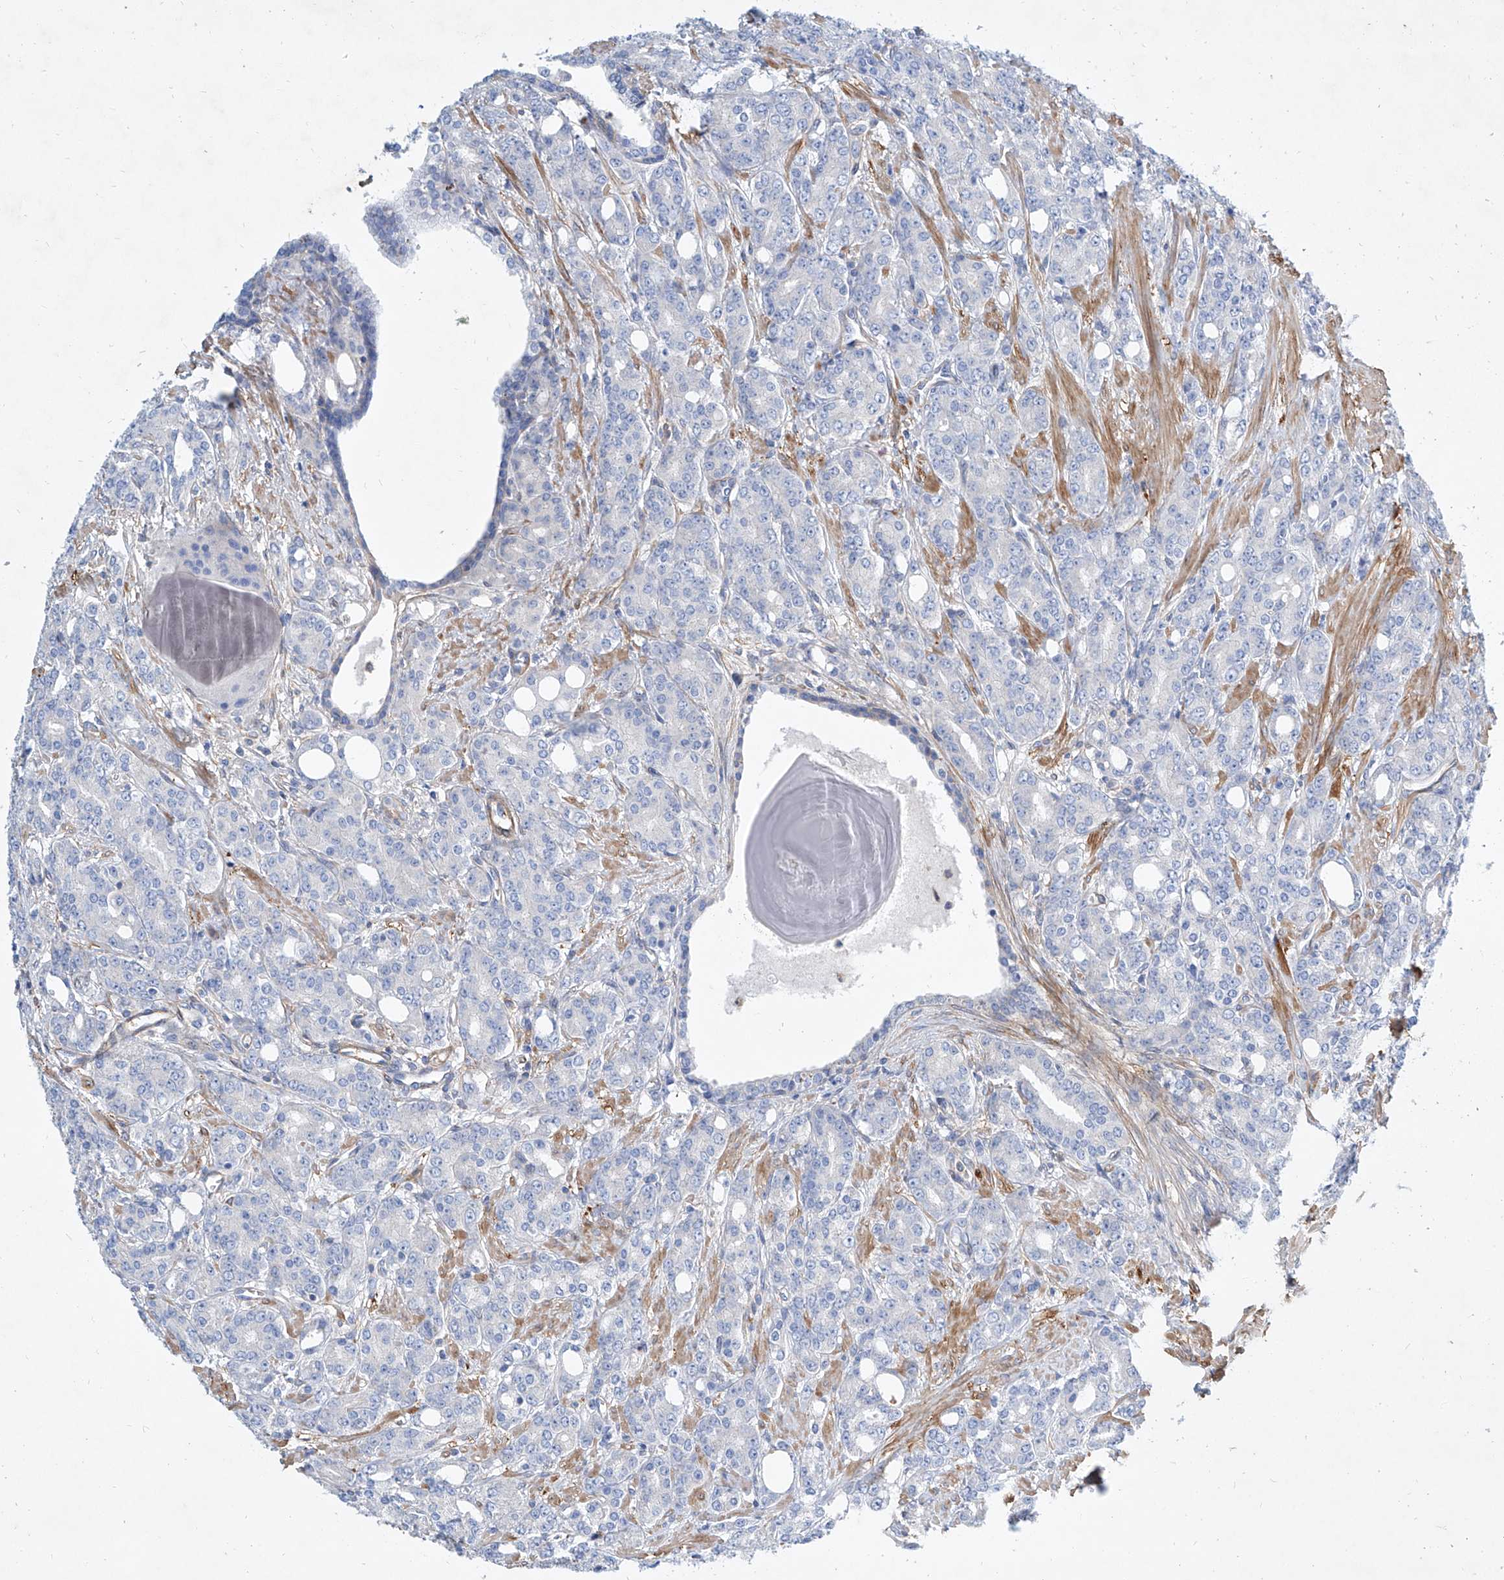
{"staining": {"intensity": "negative", "quantity": "none", "location": "none"}, "tissue": "prostate cancer", "cell_type": "Tumor cells", "image_type": "cancer", "snomed": [{"axis": "morphology", "description": "Adenocarcinoma, High grade"}, {"axis": "topography", "description": "Prostate"}], "caption": "Adenocarcinoma (high-grade) (prostate) was stained to show a protein in brown. There is no significant expression in tumor cells.", "gene": "TAS2R60", "patient": {"sex": "male", "age": 62}}